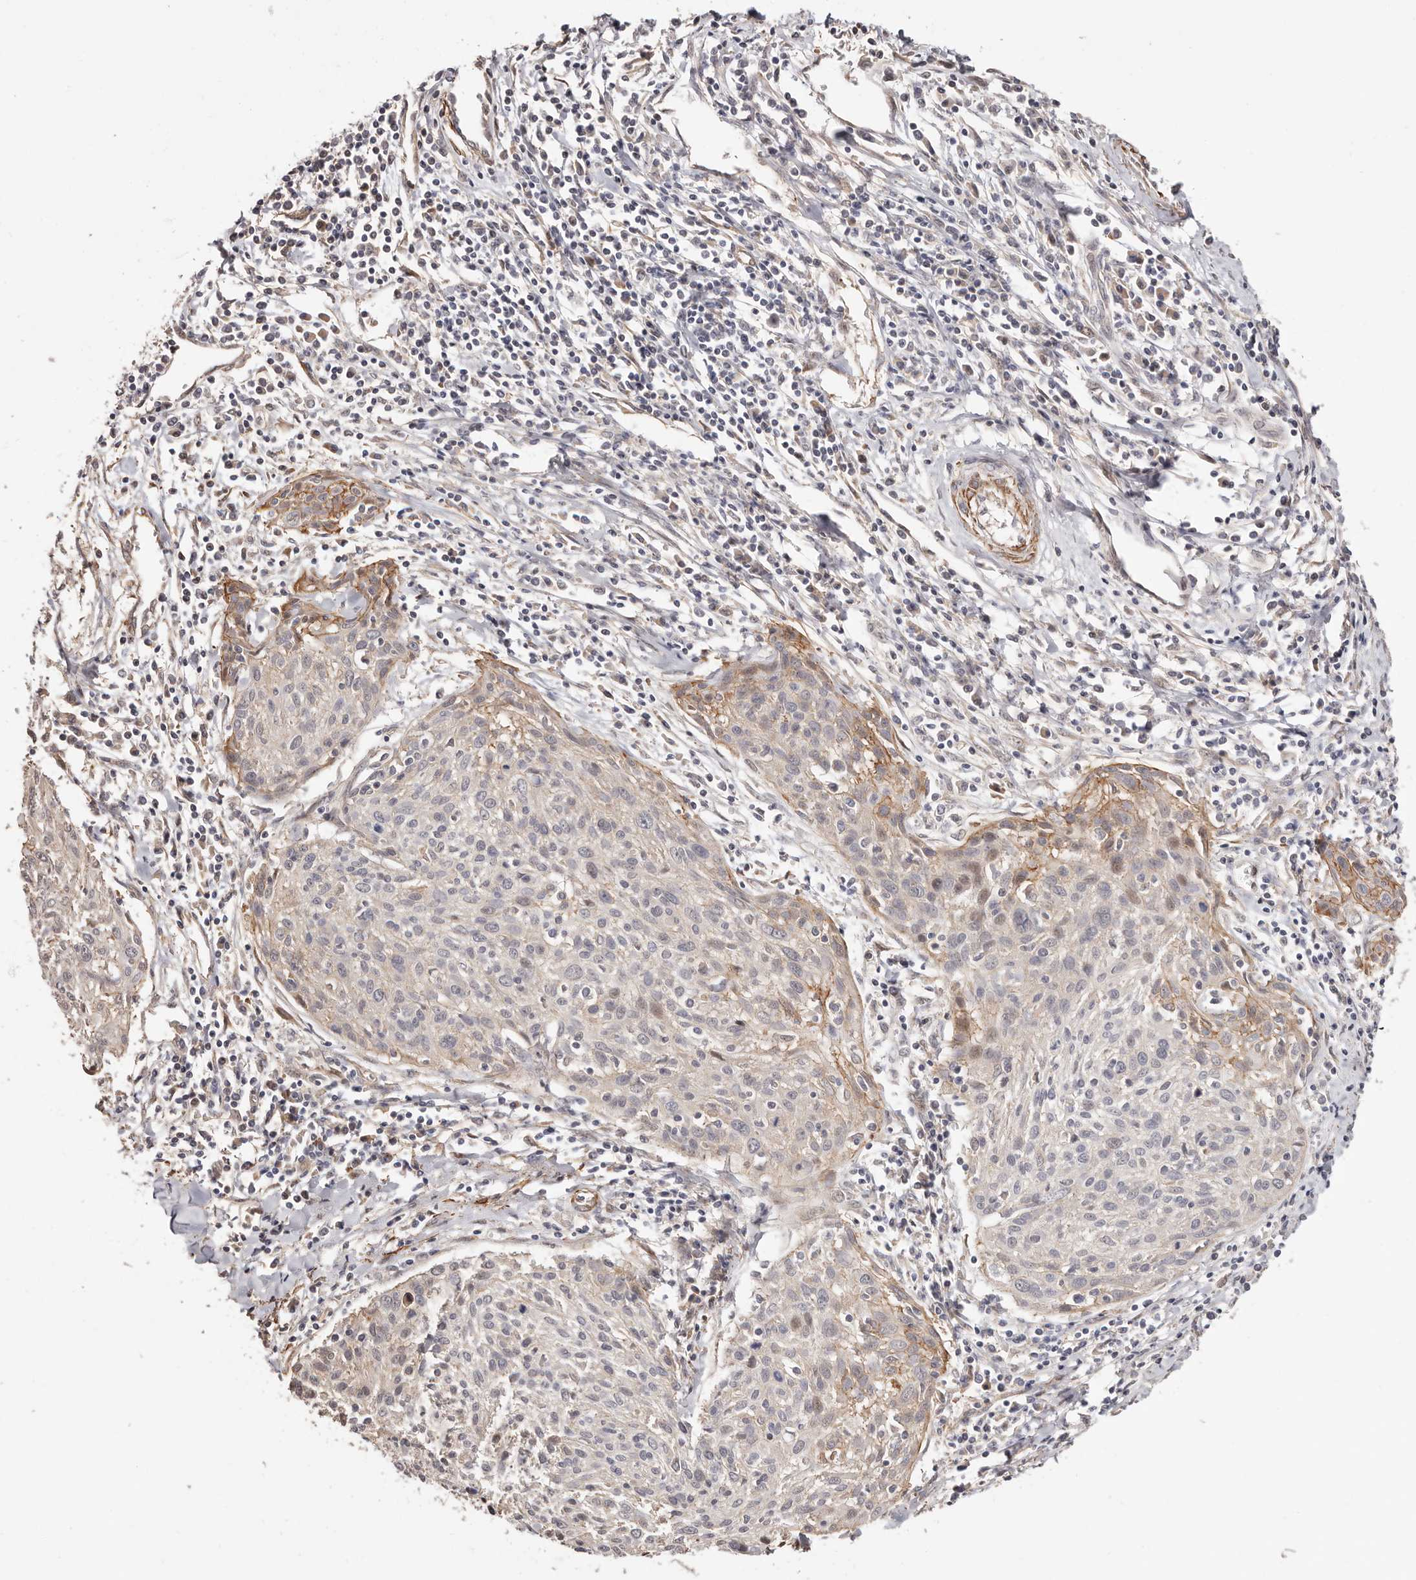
{"staining": {"intensity": "weak", "quantity": "<25%", "location": "cytoplasmic/membranous"}, "tissue": "cervical cancer", "cell_type": "Tumor cells", "image_type": "cancer", "snomed": [{"axis": "morphology", "description": "Squamous cell carcinoma, NOS"}, {"axis": "topography", "description": "Cervix"}], "caption": "A high-resolution image shows immunohistochemistry staining of cervical cancer, which exhibits no significant expression in tumor cells.", "gene": "TRIP13", "patient": {"sex": "female", "age": 51}}